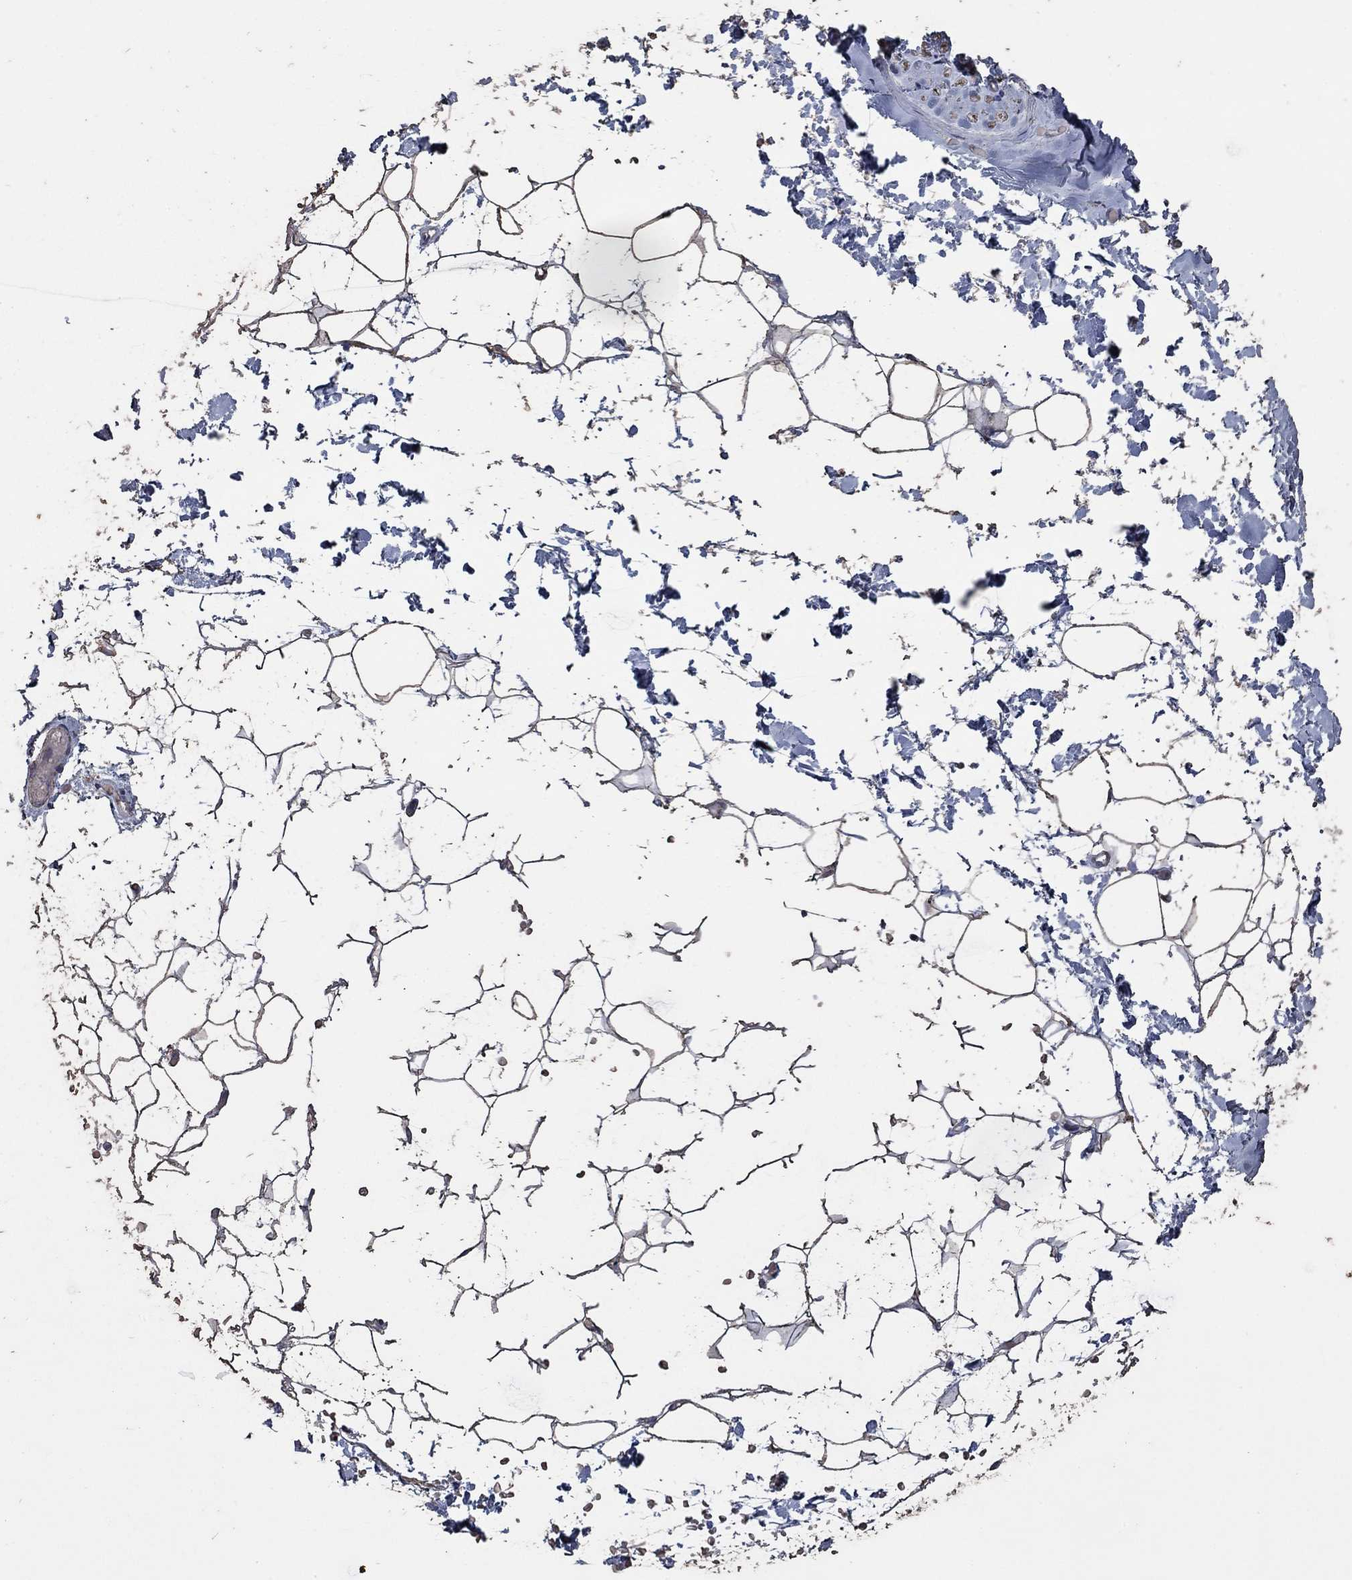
{"staining": {"intensity": "moderate", "quantity": "<25%", "location": "cytoplasmic/membranous"}, "tissue": "adipose tissue", "cell_type": "Adipocytes", "image_type": "normal", "snomed": [{"axis": "morphology", "description": "Normal tissue, NOS"}, {"axis": "topography", "description": "Skin"}, {"axis": "topography", "description": "Peripheral nerve tissue"}], "caption": "Adipocytes display low levels of moderate cytoplasmic/membranous expression in about <25% of cells in benign human adipose tissue. The staining is performed using DAB (3,3'-diaminobenzidine) brown chromogen to label protein expression. The nuclei are counter-stained blue using hematoxylin.", "gene": "NCEH1", "patient": {"sex": "female", "age": 56}}